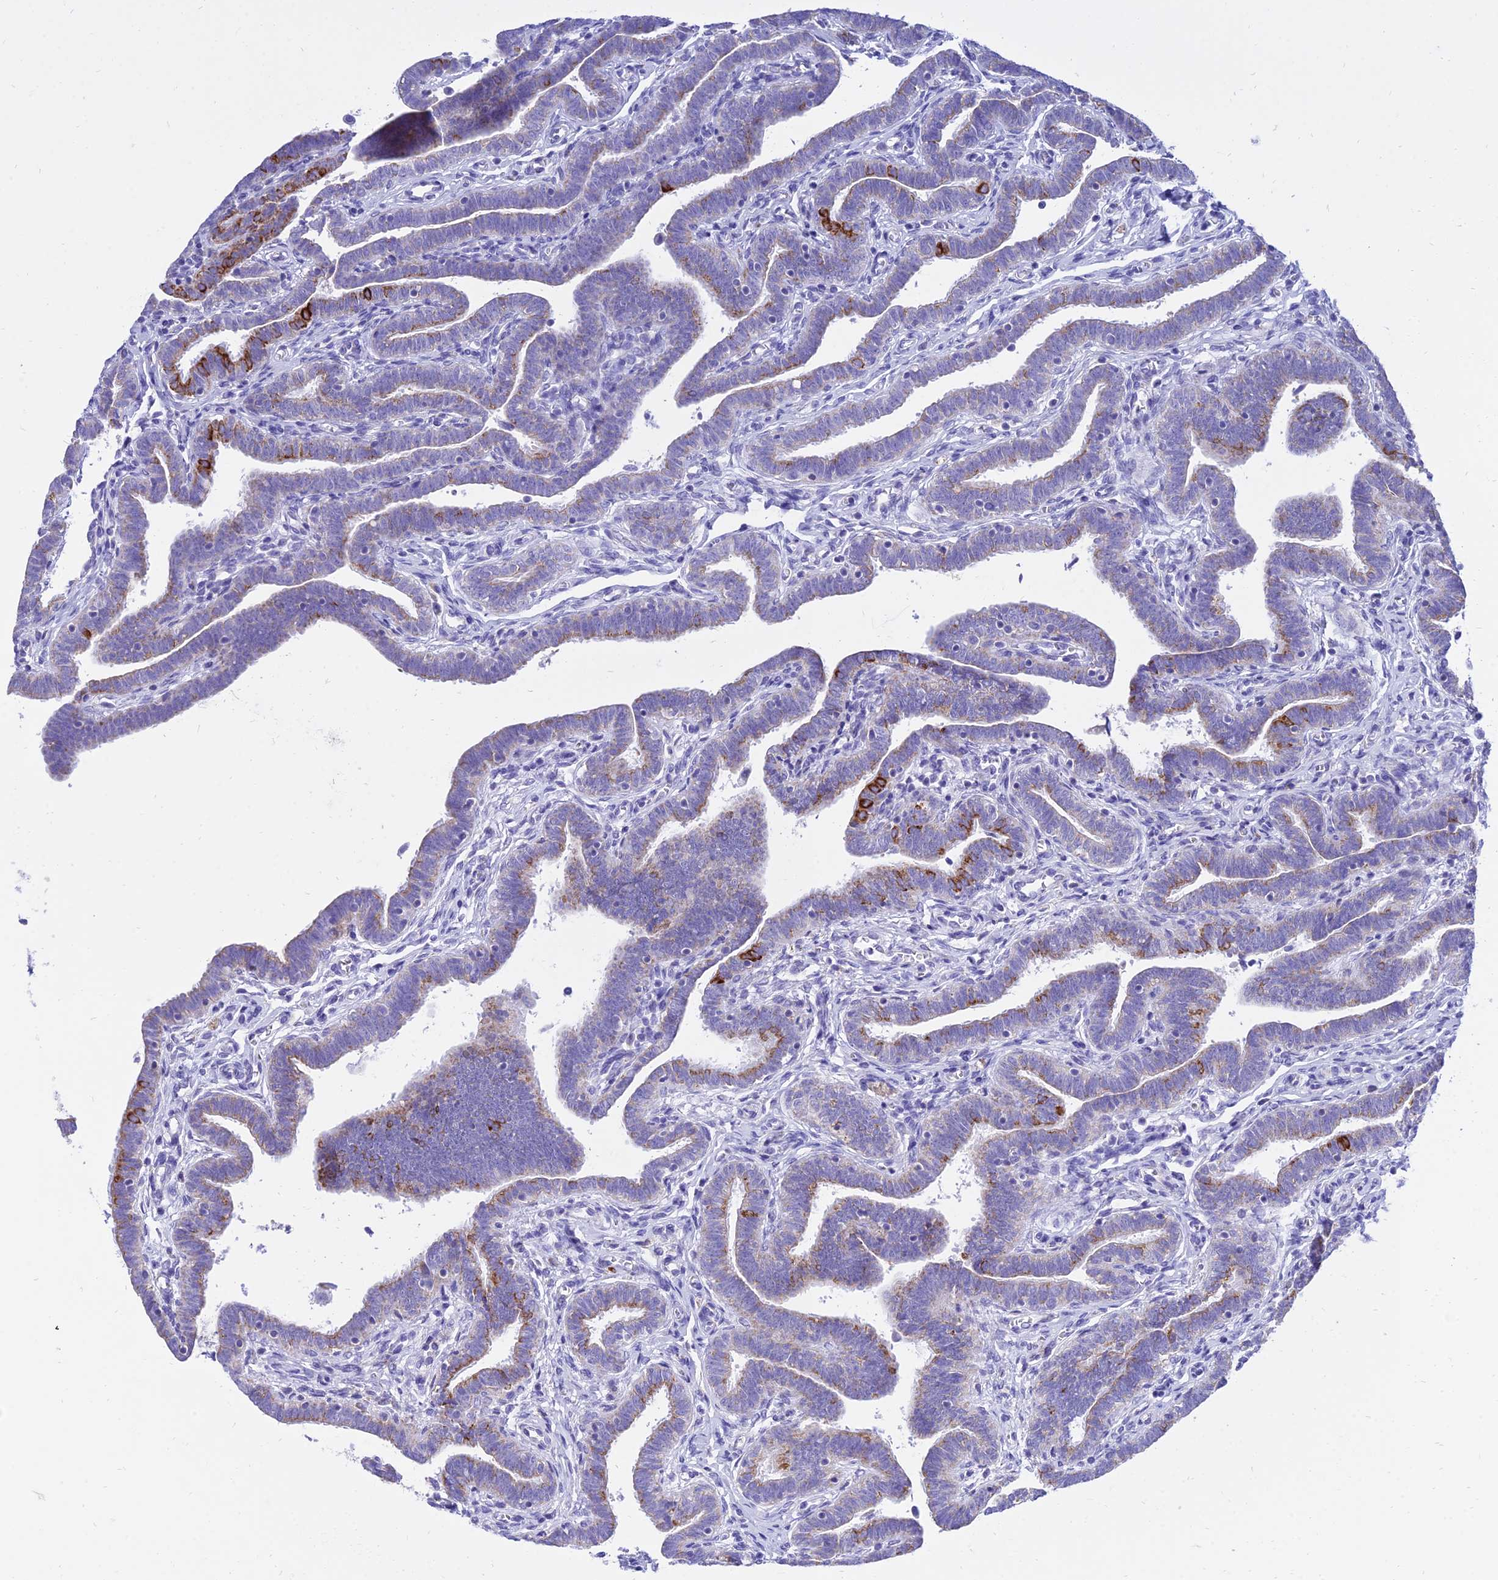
{"staining": {"intensity": "strong", "quantity": "<25%", "location": "cytoplasmic/membranous"}, "tissue": "fallopian tube", "cell_type": "Glandular cells", "image_type": "normal", "snomed": [{"axis": "morphology", "description": "Normal tissue, NOS"}, {"axis": "topography", "description": "Fallopian tube"}], "caption": "IHC photomicrograph of unremarkable fallopian tube: human fallopian tube stained using immunohistochemistry (IHC) exhibits medium levels of strong protein expression localized specifically in the cytoplasmic/membranous of glandular cells, appearing as a cytoplasmic/membranous brown color.", "gene": "PKN3", "patient": {"sex": "female", "age": 36}}